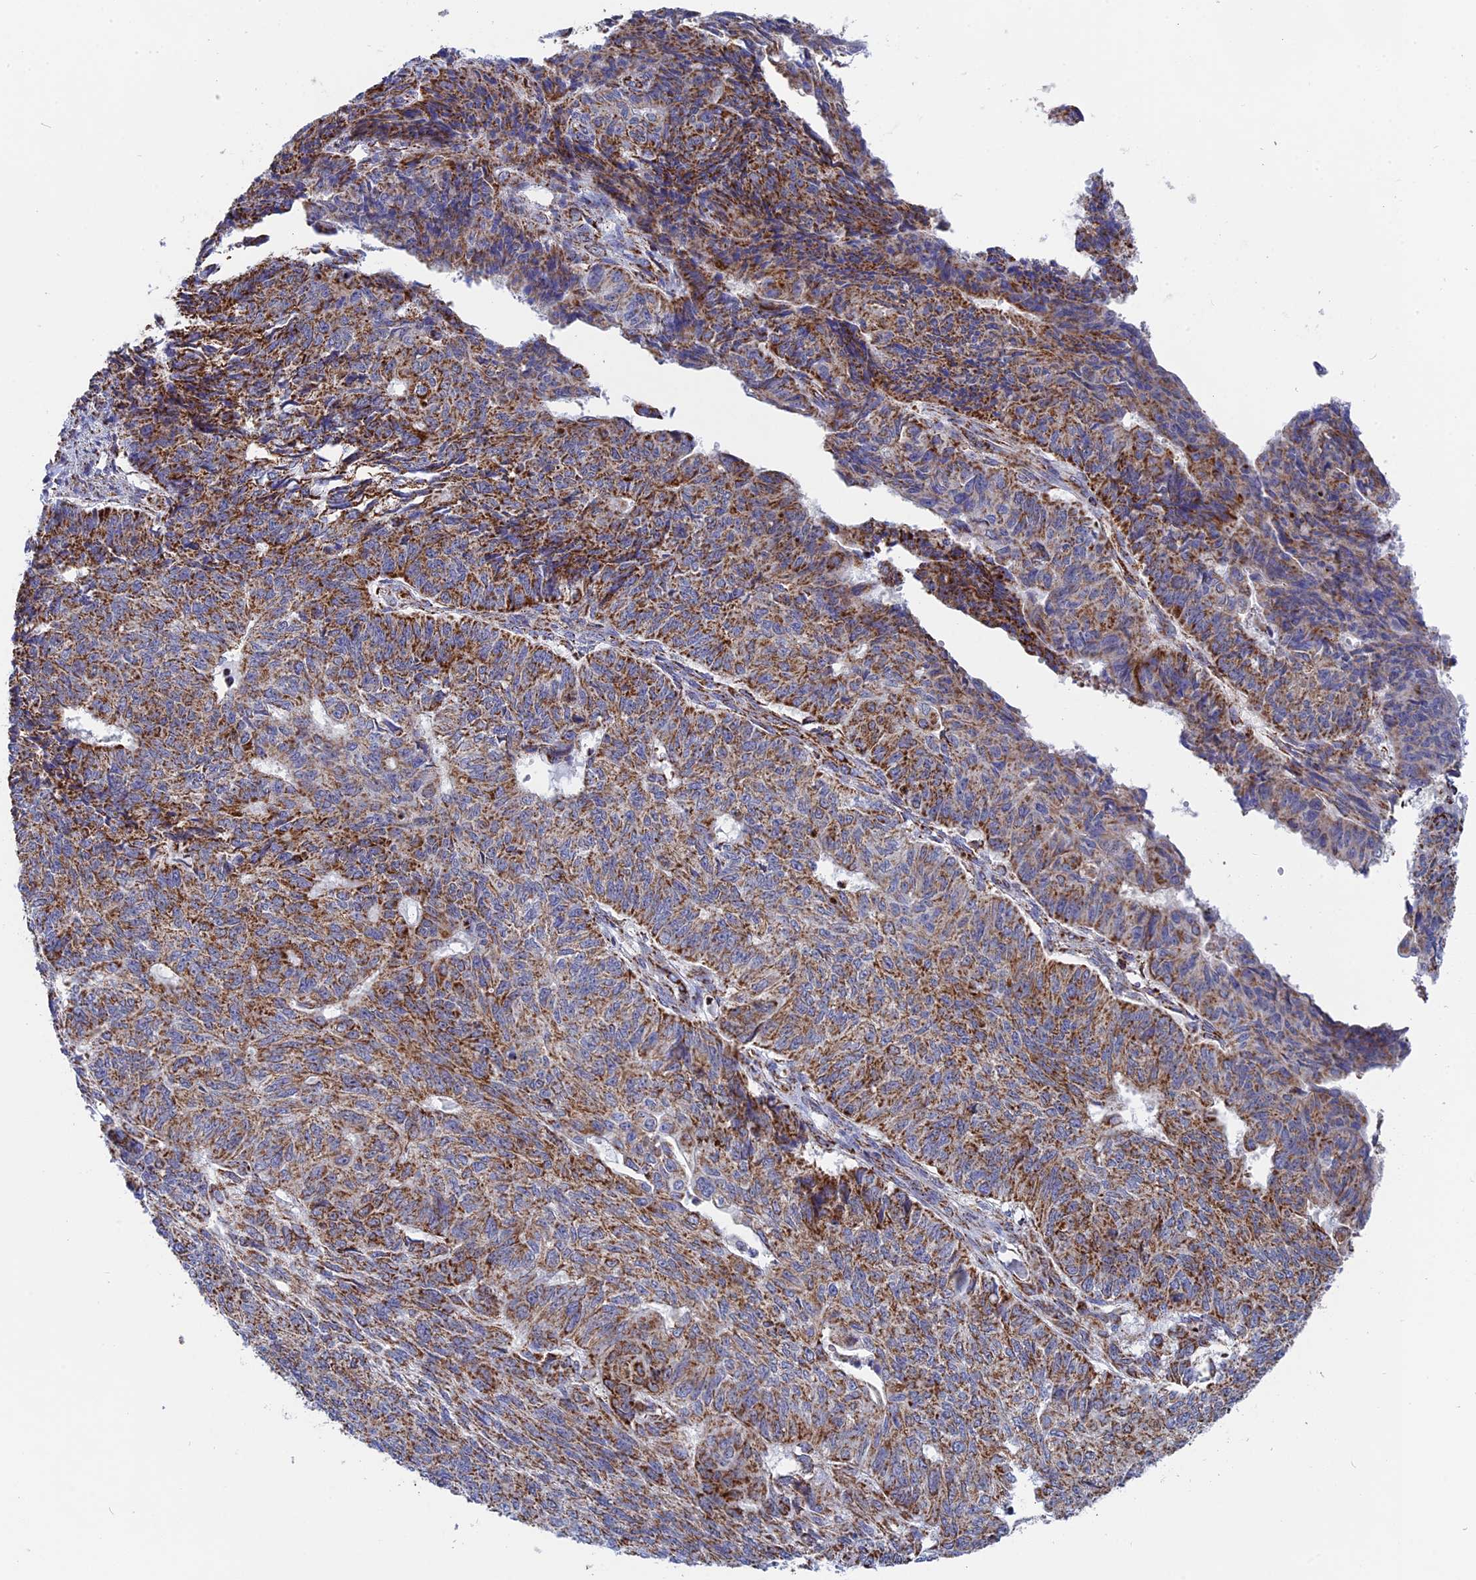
{"staining": {"intensity": "moderate", "quantity": ">75%", "location": "cytoplasmic/membranous"}, "tissue": "endometrial cancer", "cell_type": "Tumor cells", "image_type": "cancer", "snomed": [{"axis": "morphology", "description": "Adenocarcinoma, NOS"}, {"axis": "topography", "description": "Endometrium"}], "caption": "Human endometrial cancer stained for a protein (brown) exhibits moderate cytoplasmic/membranous positive staining in approximately >75% of tumor cells.", "gene": "NDUFA5", "patient": {"sex": "female", "age": 32}}